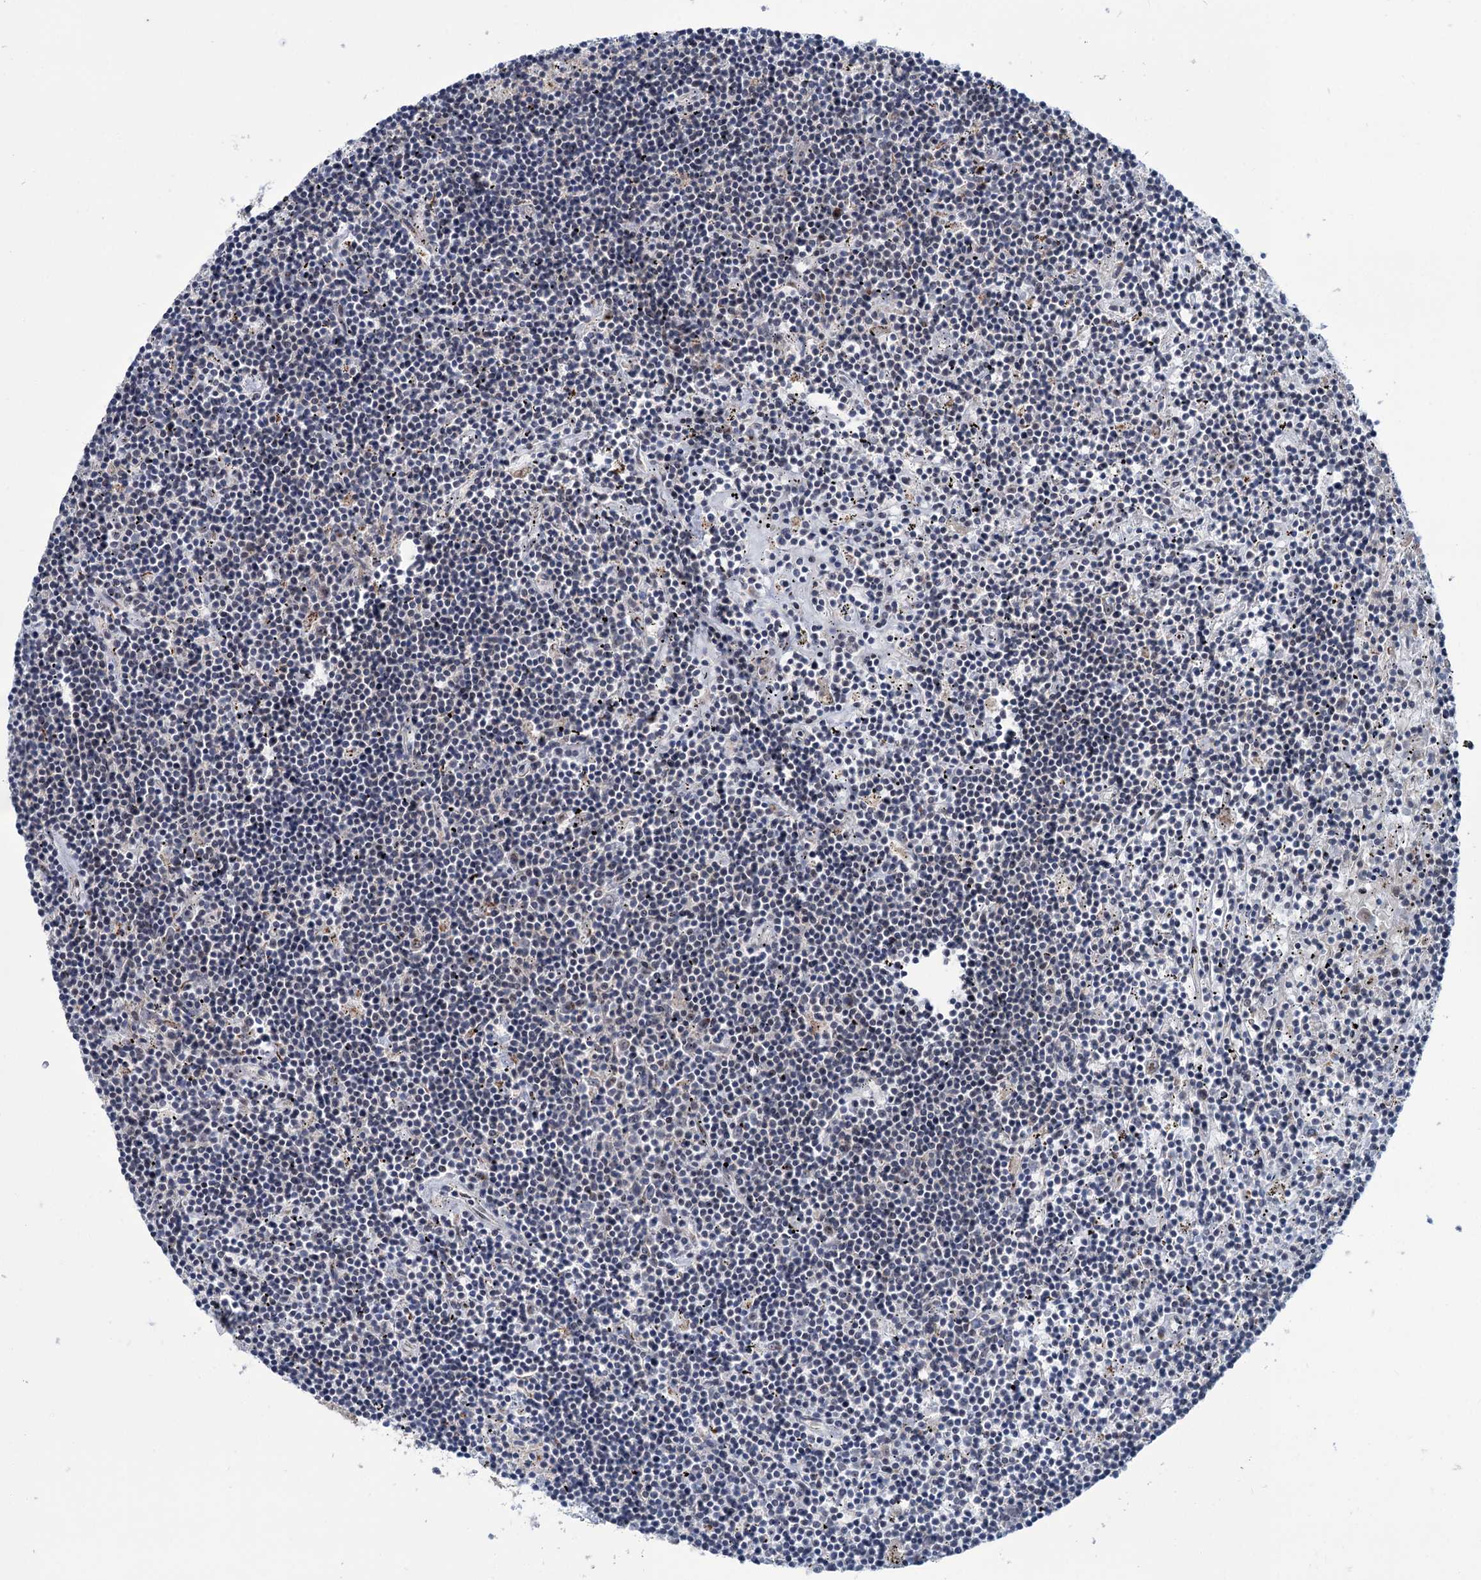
{"staining": {"intensity": "negative", "quantity": "none", "location": "none"}, "tissue": "lymphoma", "cell_type": "Tumor cells", "image_type": "cancer", "snomed": [{"axis": "morphology", "description": "Malignant lymphoma, non-Hodgkin's type, Low grade"}, {"axis": "topography", "description": "Spleen"}], "caption": "Immunohistochemical staining of low-grade malignant lymphoma, non-Hodgkin's type displays no significant staining in tumor cells.", "gene": "ELP4", "patient": {"sex": "male", "age": 76}}